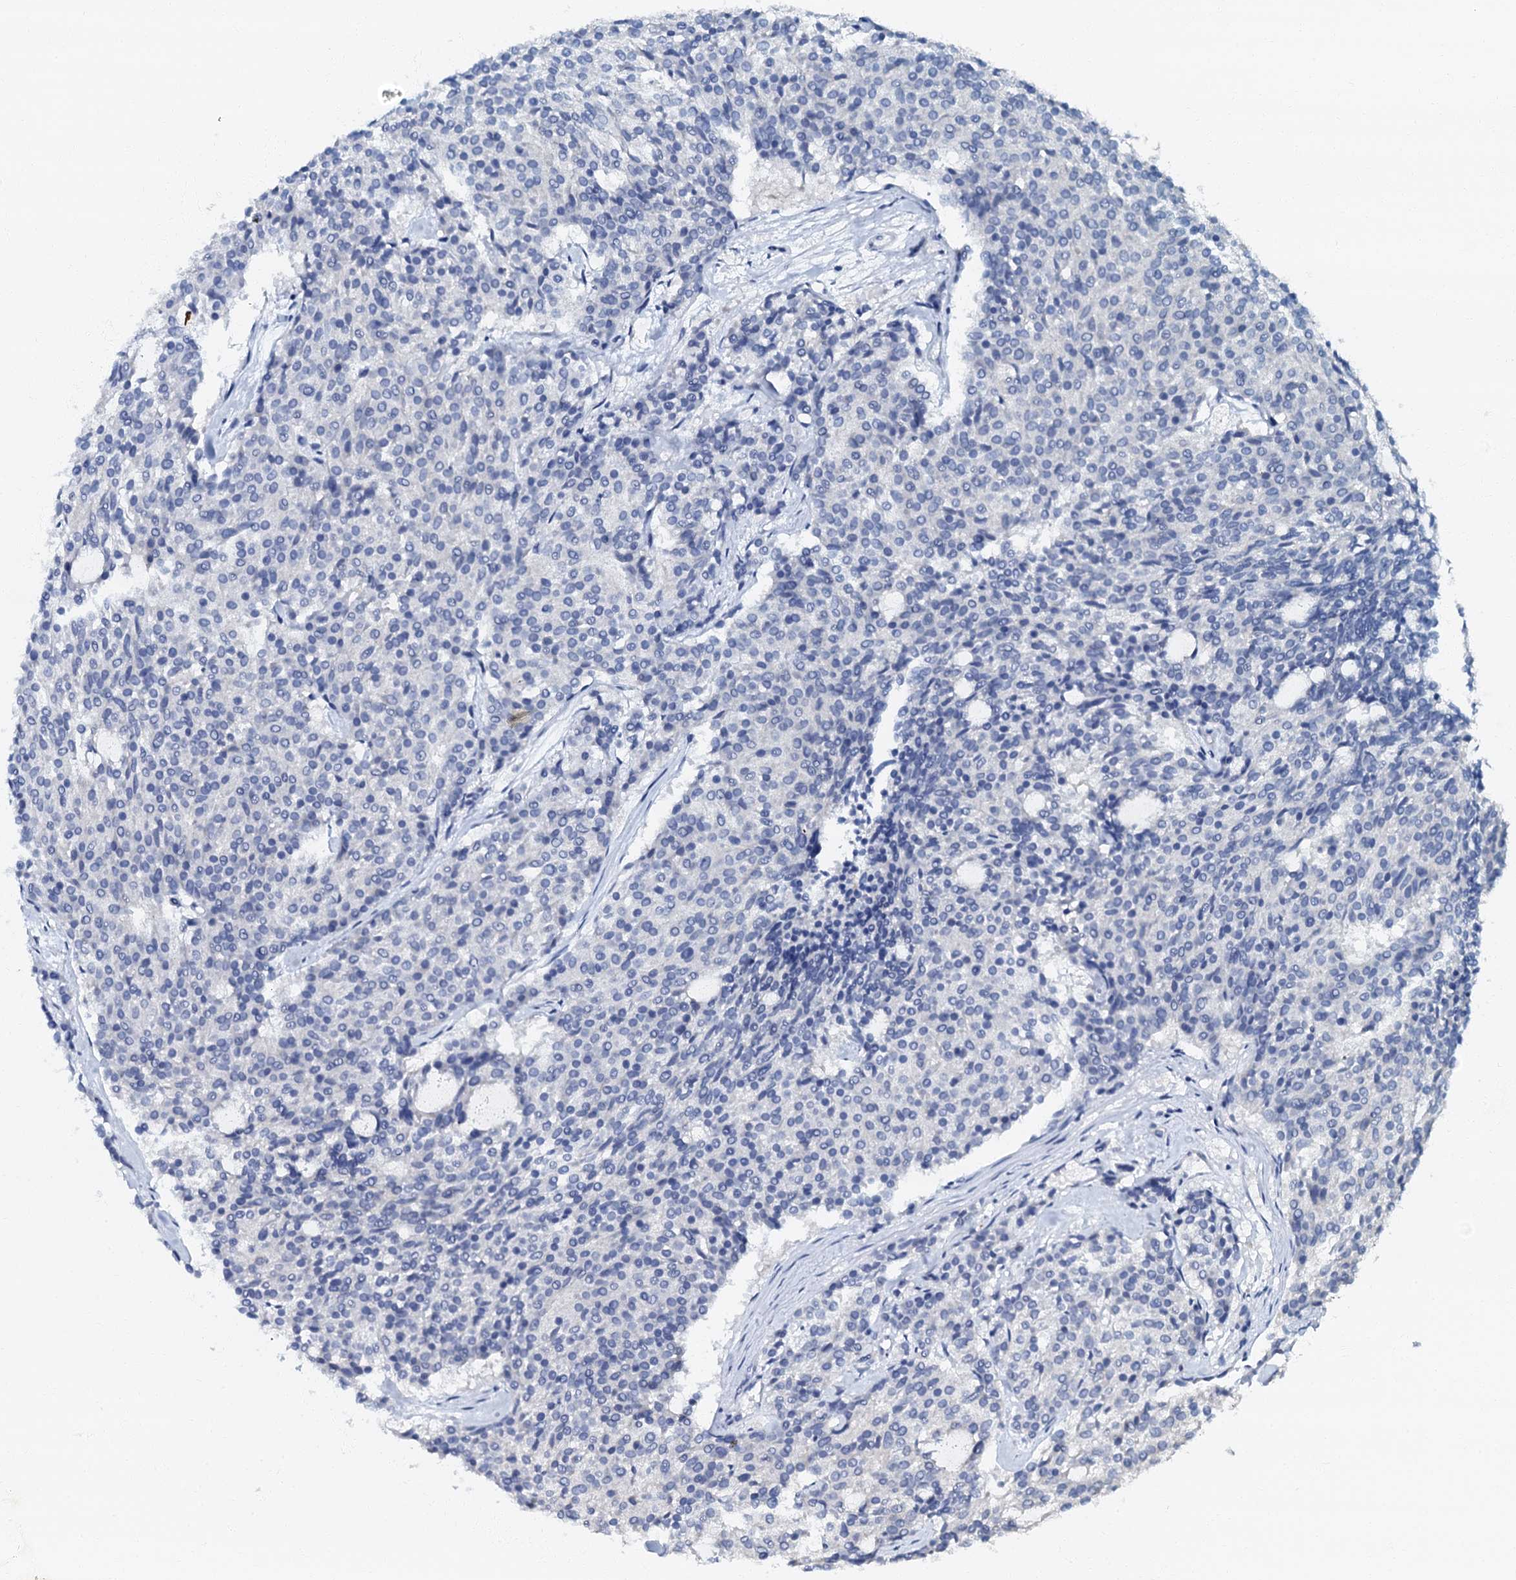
{"staining": {"intensity": "negative", "quantity": "none", "location": "none"}, "tissue": "carcinoid", "cell_type": "Tumor cells", "image_type": "cancer", "snomed": [{"axis": "morphology", "description": "Carcinoid, malignant, NOS"}, {"axis": "topography", "description": "Pancreas"}], "caption": "Carcinoid stained for a protein using immunohistochemistry (IHC) shows no expression tumor cells.", "gene": "OLAH", "patient": {"sex": "female", "age": 54}}